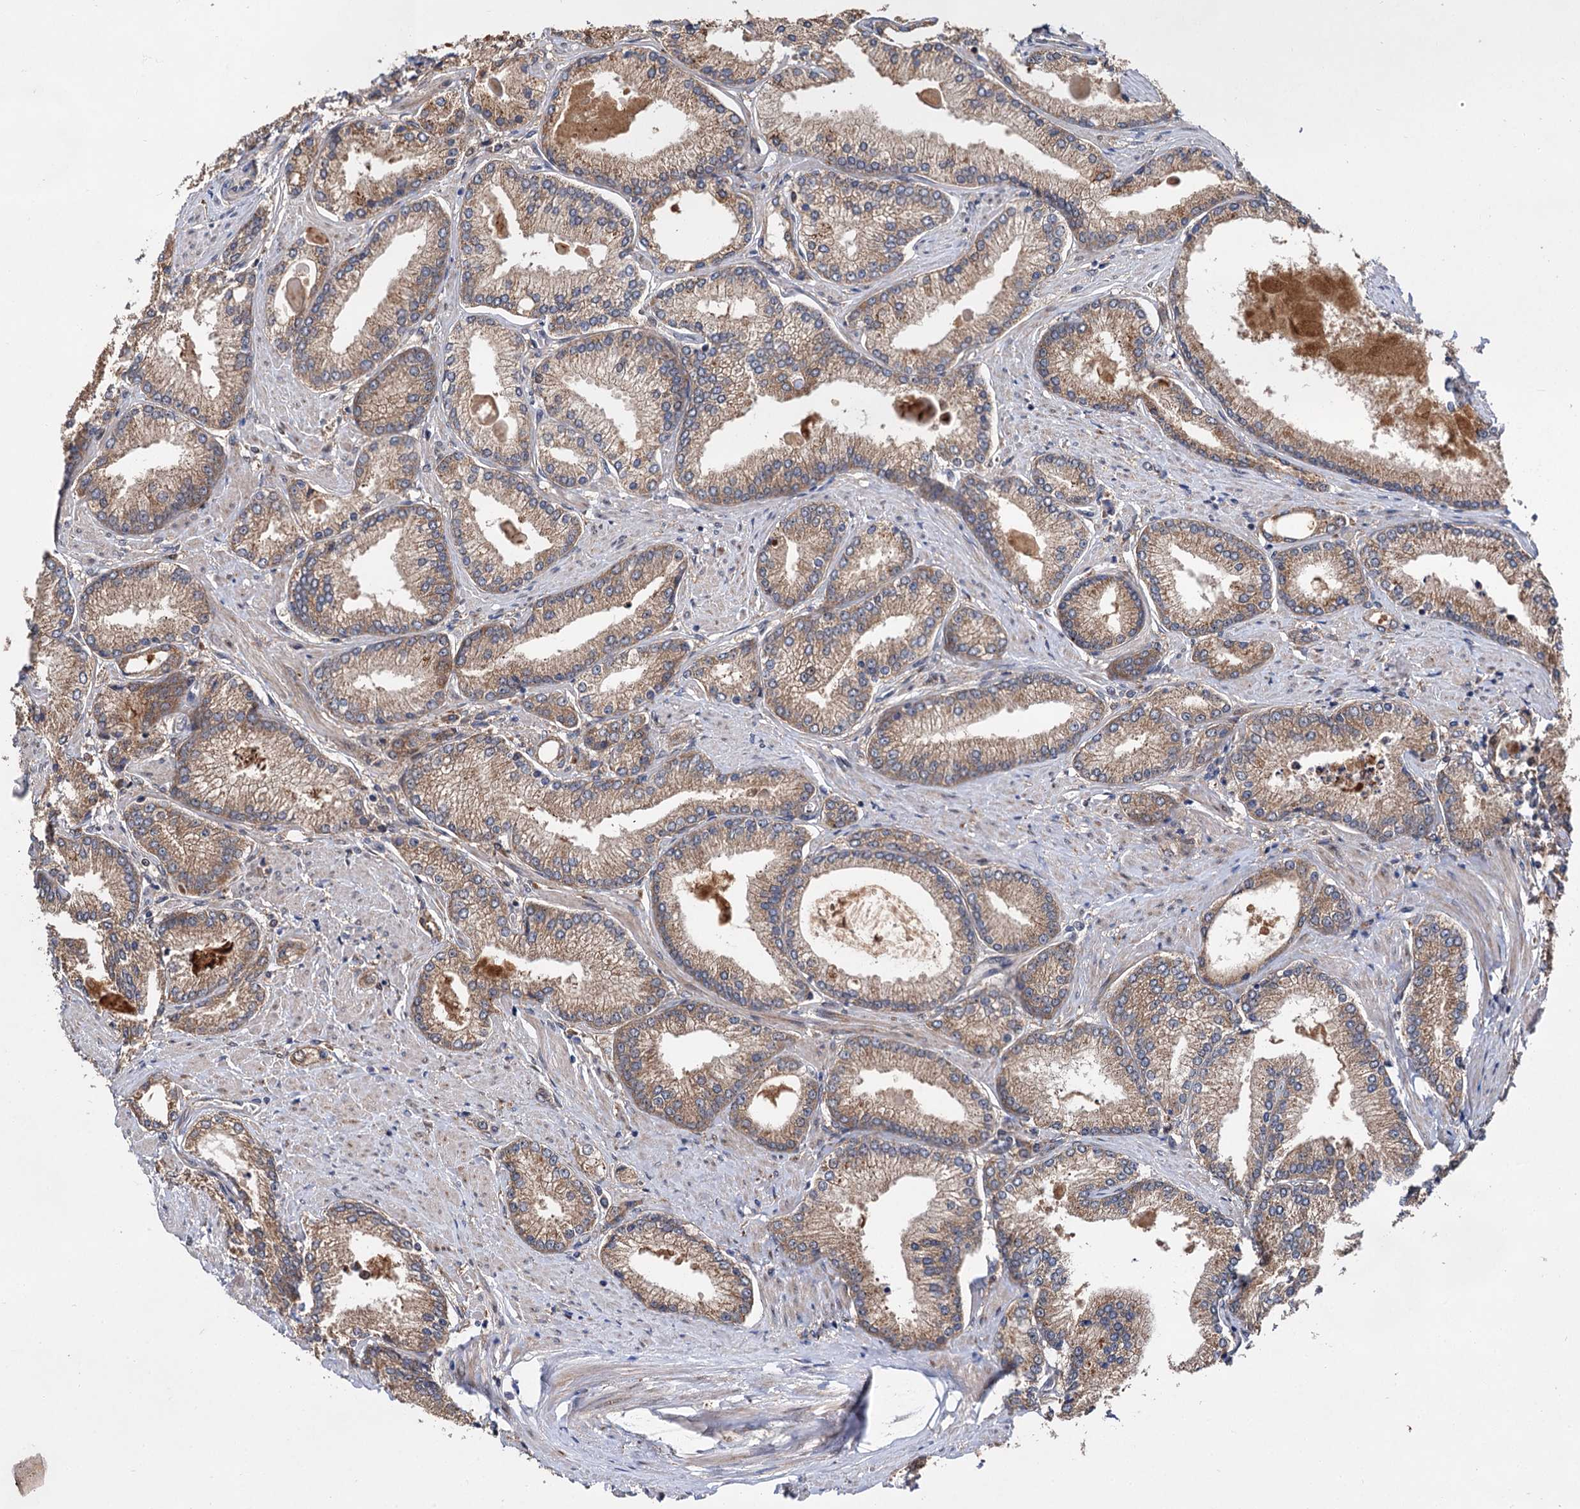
{"staining": {"intensity": "weak", "quantity": ">75%", "location": "cytoplasmic/membranous"}, "tissue": "prostate cancer", "cell_type": "Tumor cells", "image_type": "cancer", "snomed": [{"axis": "morphology", "description": "Adenocarcinoma, High grade"}, {"axis": "topography", "description": "Prostate"}], "caption": "Human prostate cancer (adenocarcinoma (high-grade)) stained for a protein (brown) exhibits weak cytoplasmic/membranous positive staining in approximately >75% of tumor cells.", "gene": "NAA25", "patient": {"sex": "male", "age": 66}}